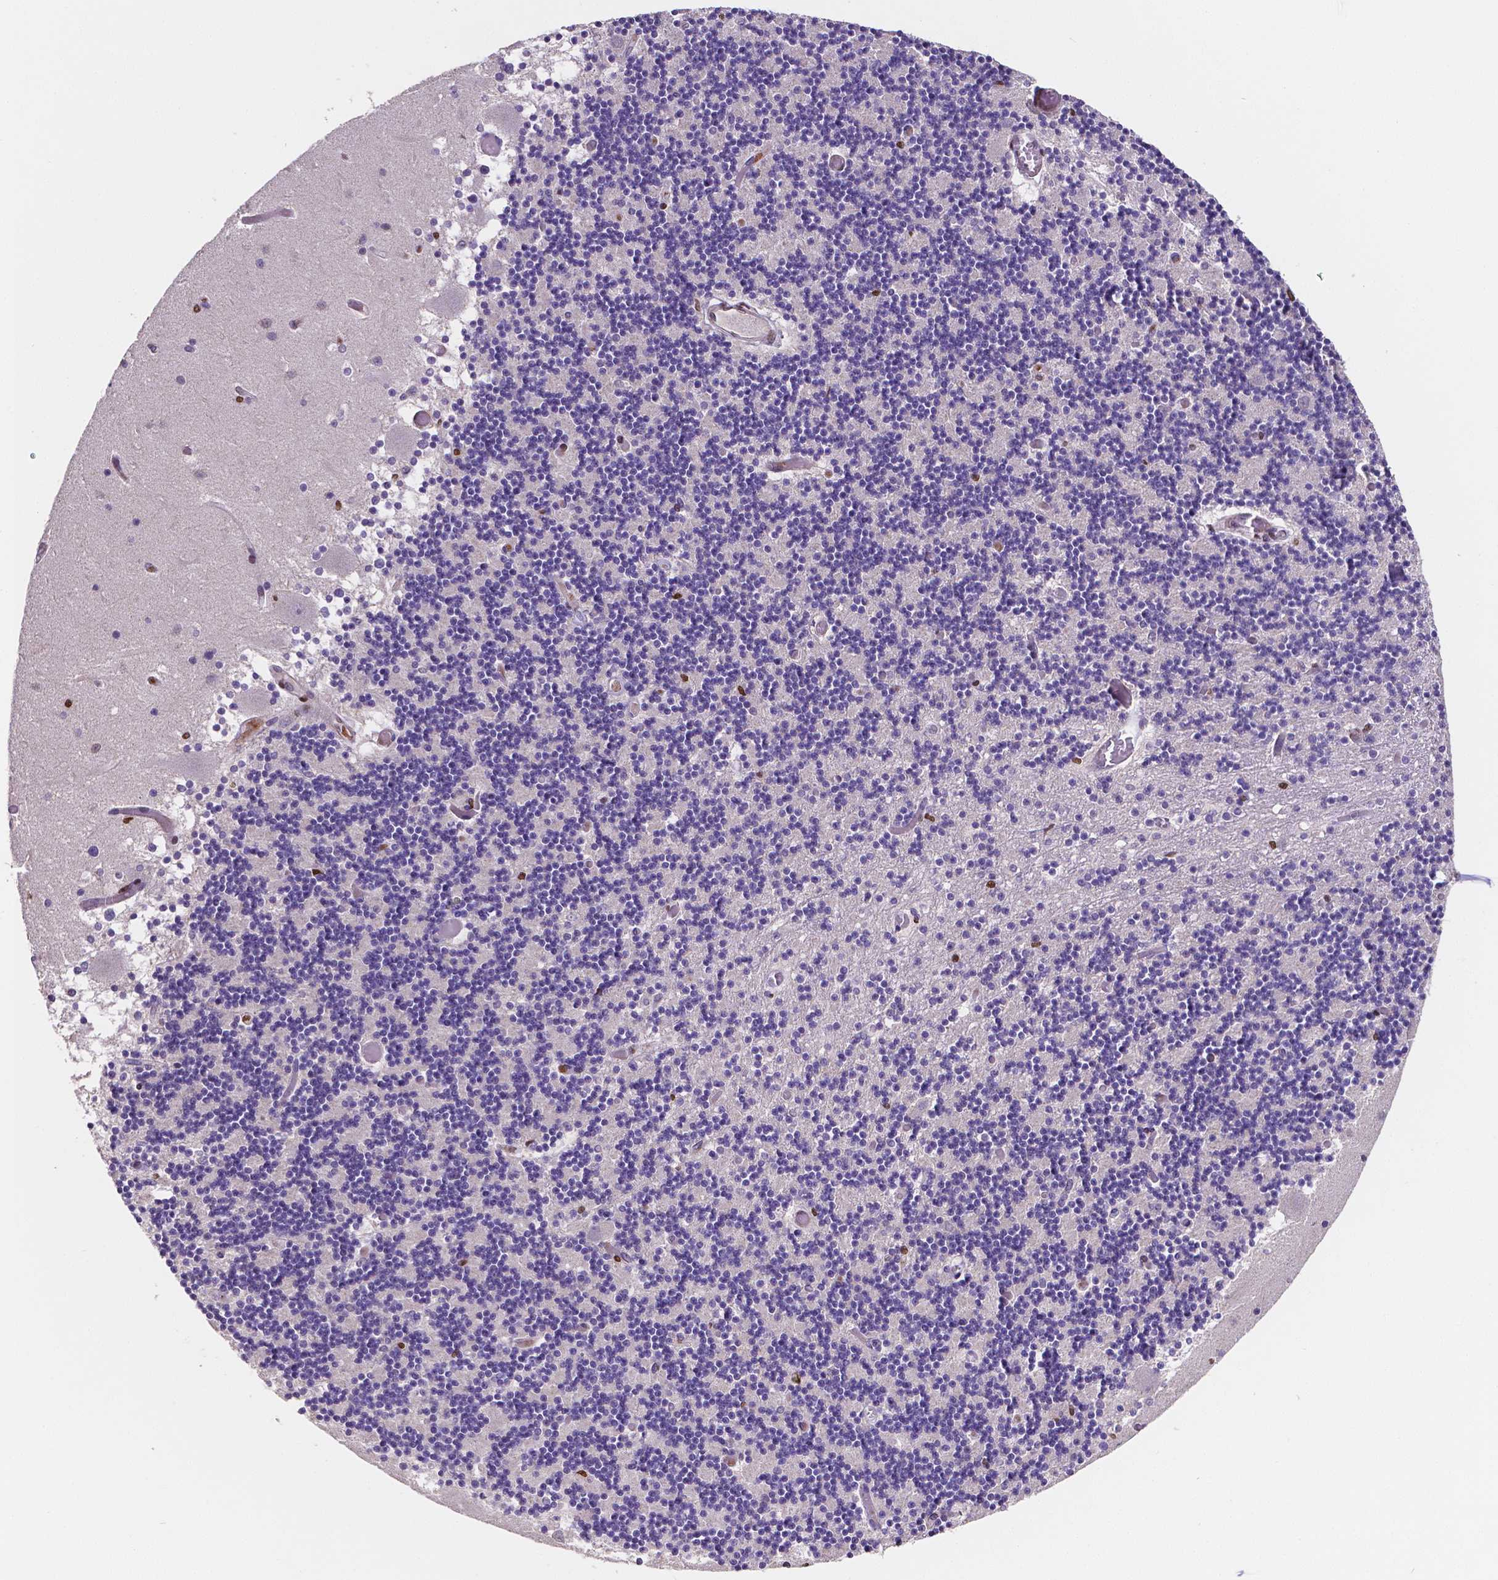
{"staining": {"intensity": "weak", "quantity": "25%-75%", "location": "nuclear"}, "tissue": "cerebellum", "cell_type": "Cells in granular layer", "image_type": "normal", "snomed": [{"axis": "morphology", "description": "Normal tissue, NOS"}, {"axis": "topography", "description": "Cerebellum"}], "caption": "Immunohistochemical staining of benign cerebellum exhibits 25%-75% levels of weak nuclear protein positivity in about 25%-75% of cells in granular layer.", "gene": "MEF2C", "patient": {"sex": "female", "age": 28}}